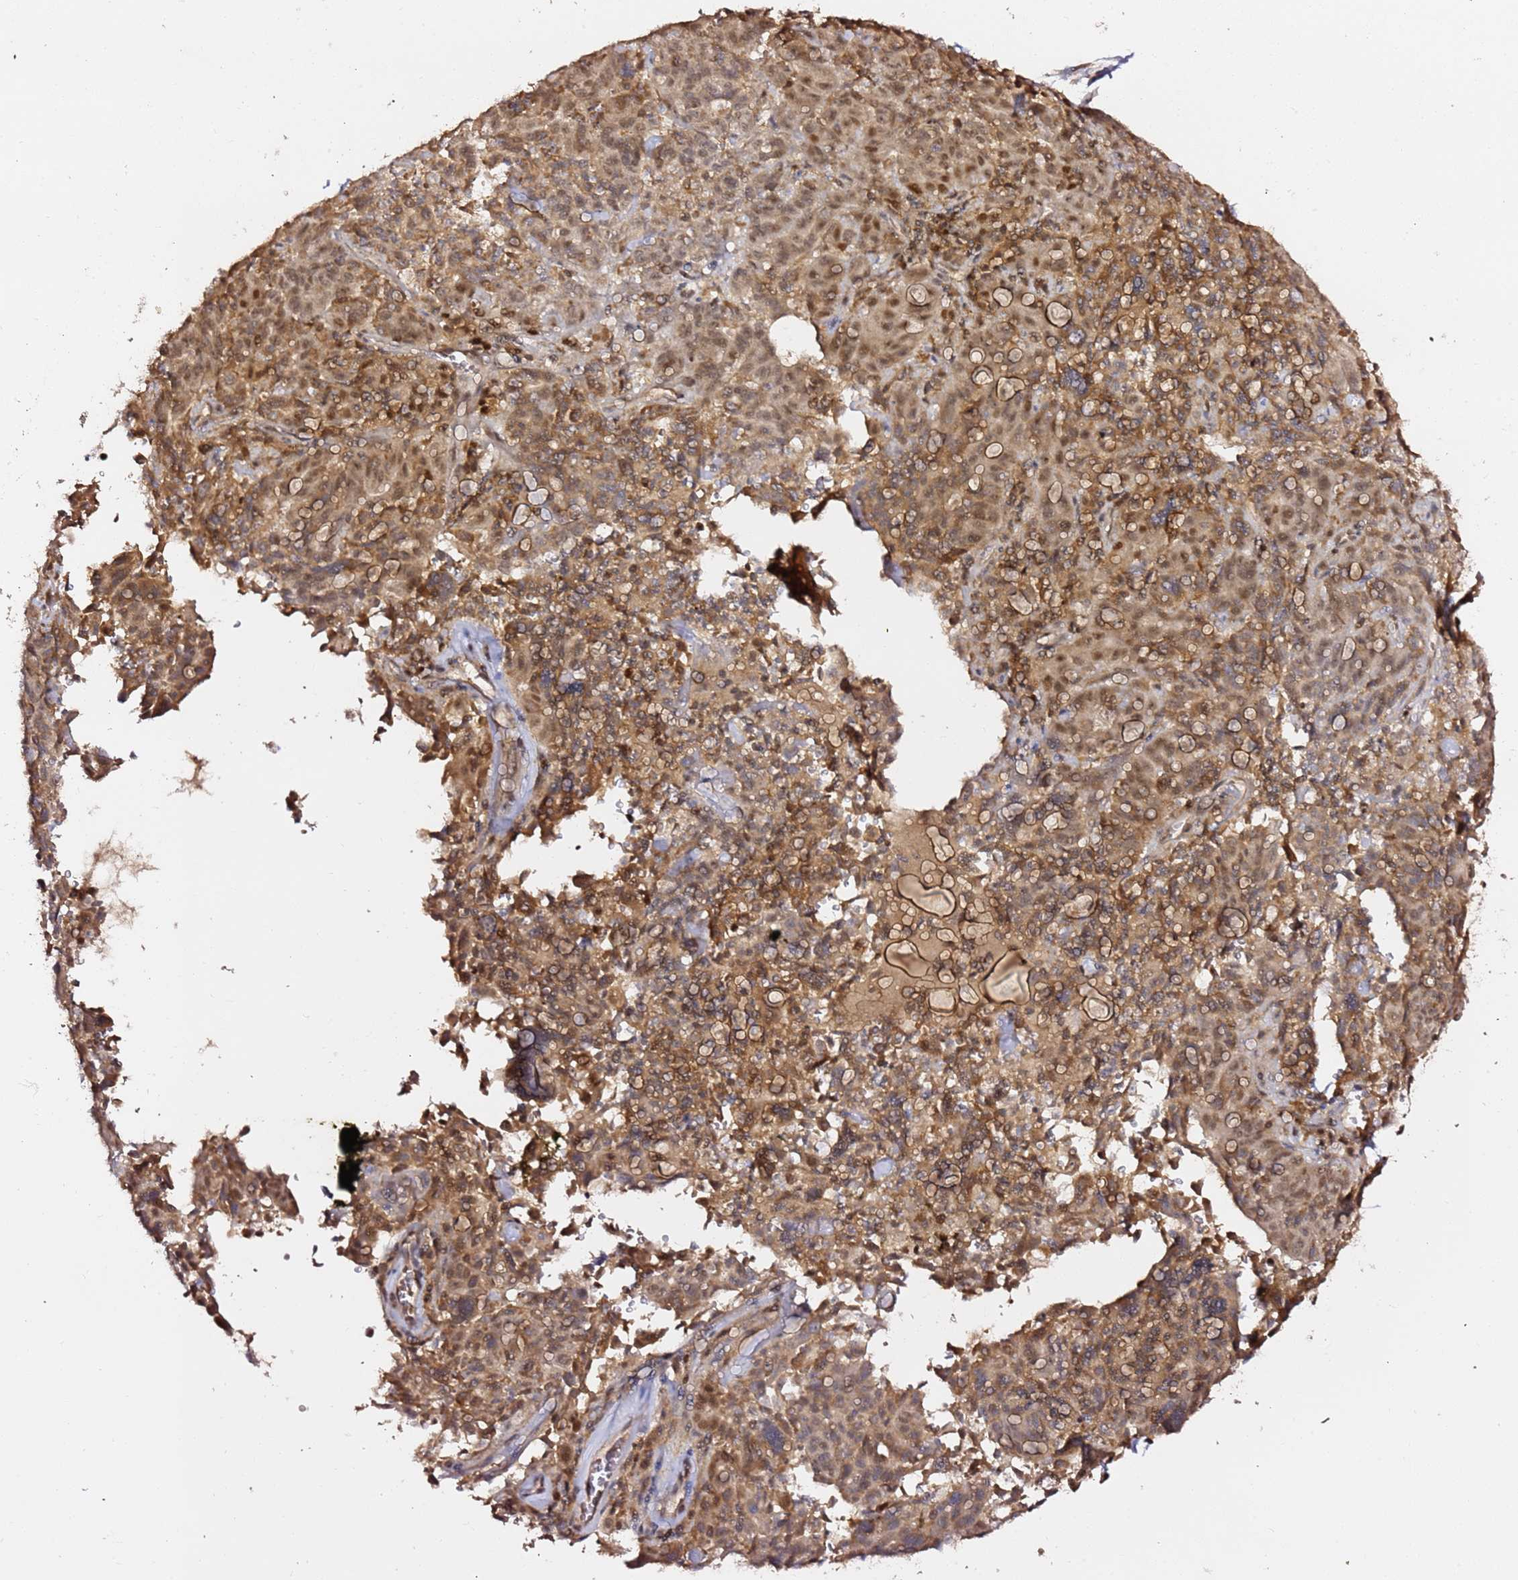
{"staining": {"intensity": "moderate", "quantity": ">75%", "location": "cytoplasmic/membranous,nuclear"}, "tissue": "pancreatic cancer", "cell_type": "Tumor cells", "image_type": "cancer", "snomed": [{"axis": "morphology", "description": "Adenocarcinoma, NOS"}, {"axis": "topography", "description": "Pancreas"}], "caption": "The image displays staining of adenocarcinoma (pancreatic), revealing moderate cytoplasmic/membranous and nuclear protein staining (brown color) within tumor cells.", "gene": "OR5V1", "patient": {"sex": "male", "age": 63}}